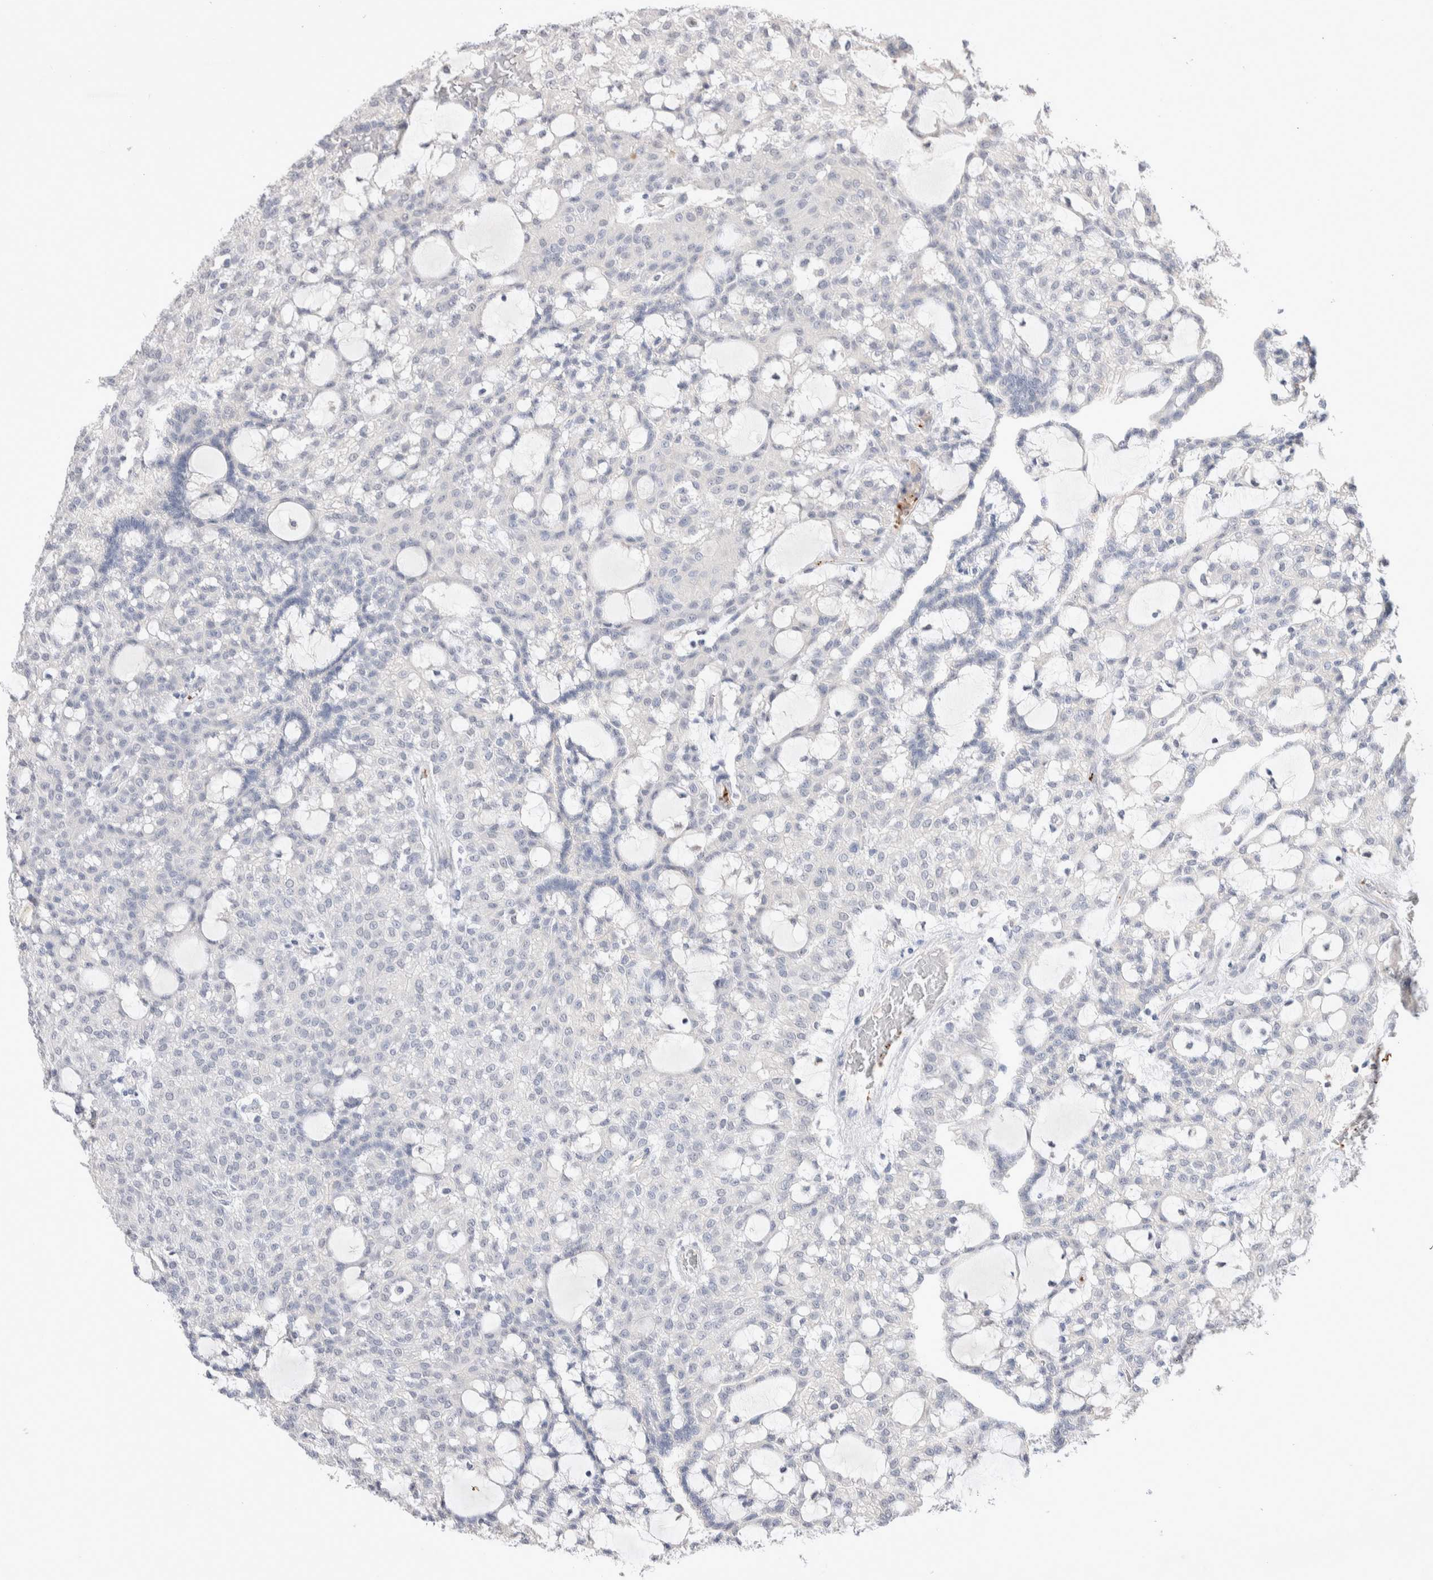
{"staining": {"intensity": "negative", "quantity": "none", "location": "none"}, "tissue": "renal cancer", "cell_type": "Tumor cells", "image_type": "cancer", "snomed": [{"axis": "morphology", "description": "Adenocarcinoma, NOS"}, {"axis": "topography", "description": "Kidney"}], "caption": "IHC image of neoplastic tissue: renal cancer stained with DAB reveals no significant protein positivity in tumor cells.", "gene": "FFAR2", "patient": {"sex": "male", "age": 63}}